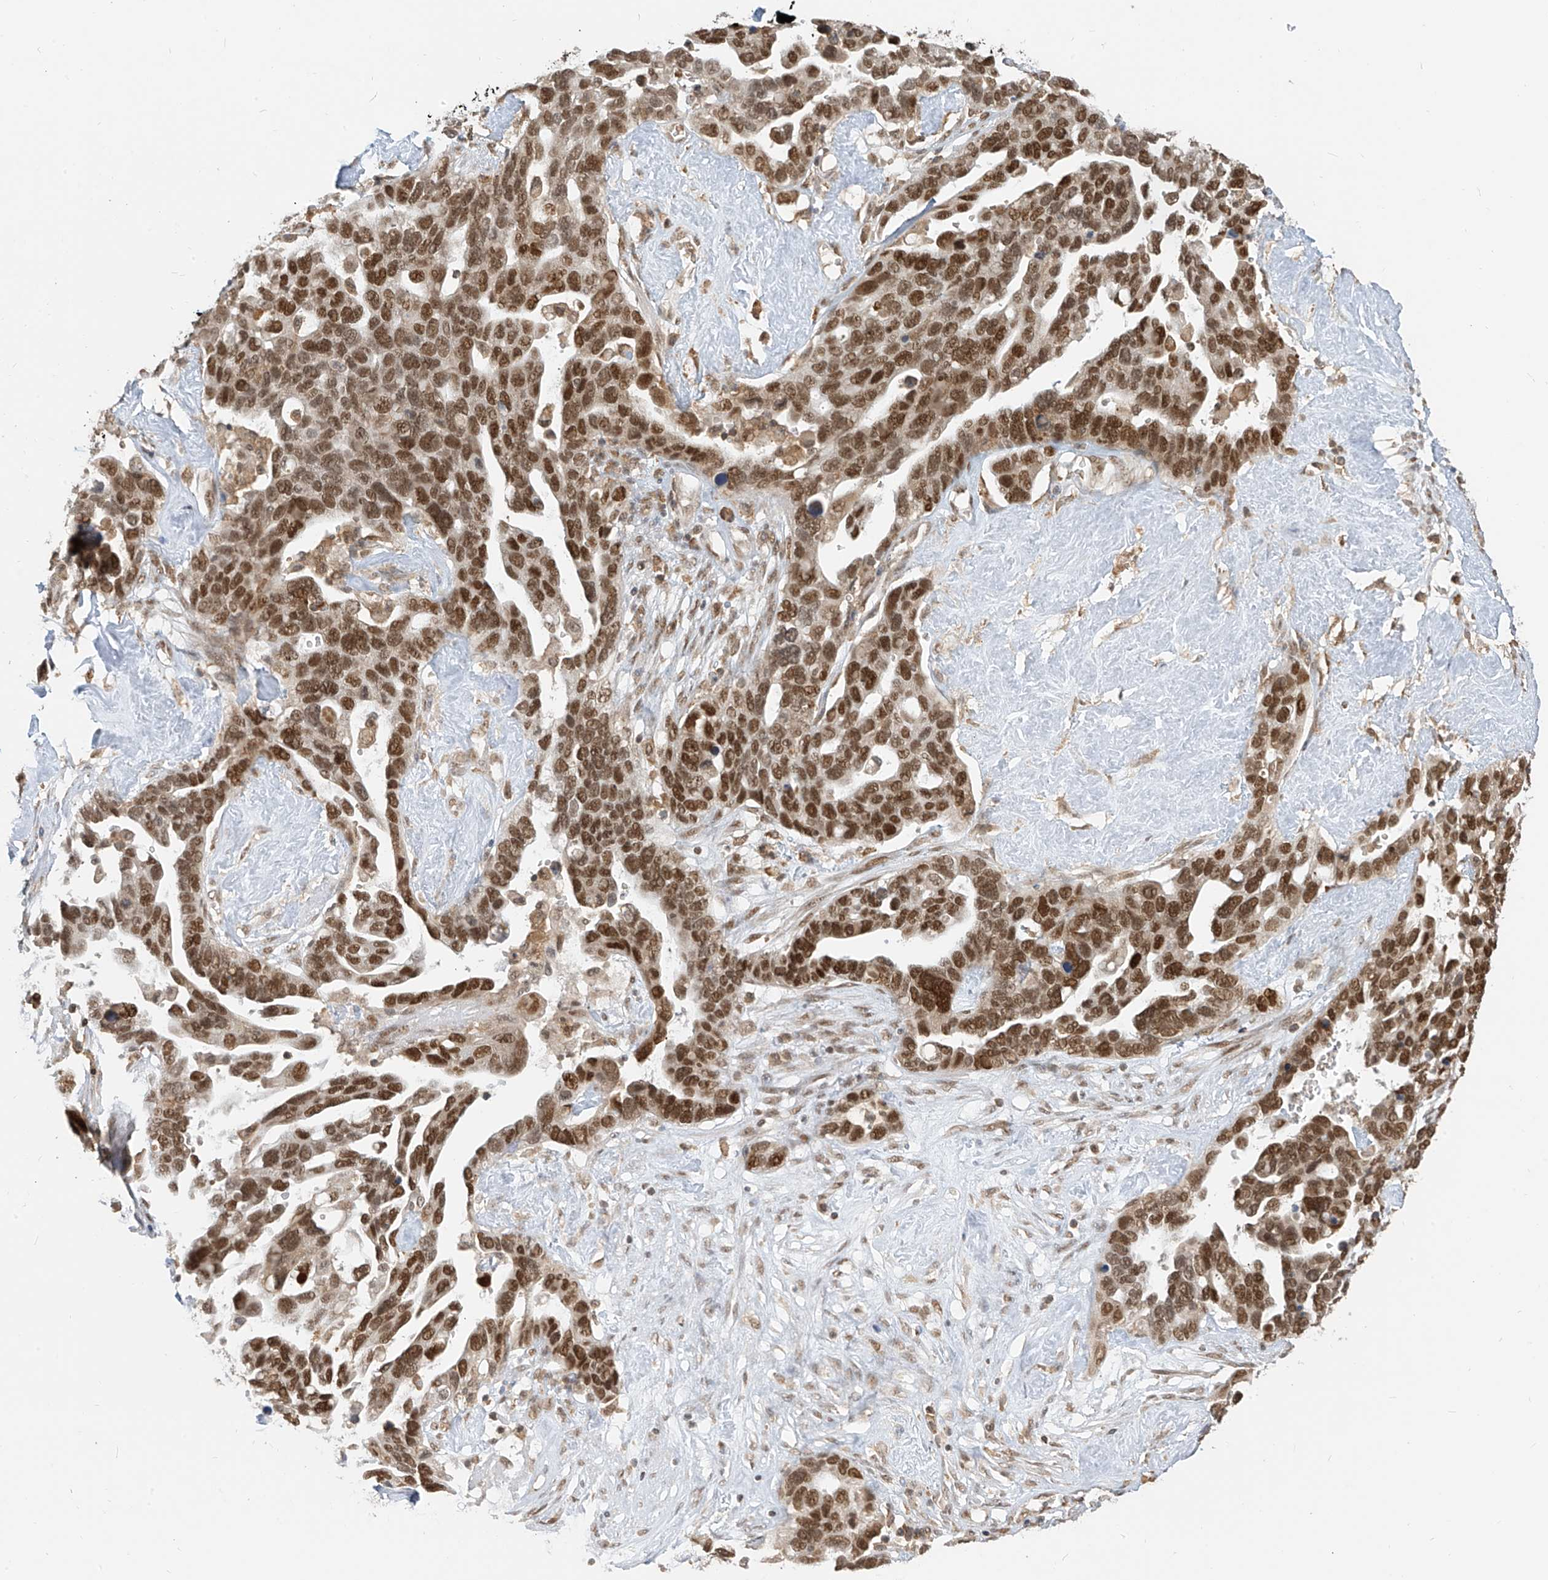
{"staining": {"intensity": "moderate", "quantity": ">75%", "location": "nuclear"}, "tissue": "ovarian cancer", "cell_type": "Tumor cells", "image_type": "cancer", "snomed": [{"axis": "morphology", "description": "Cystadenocarcinoma, serous, NOS"}, {"axis": "topography", "description": "Ovary"}], "caption": "Immunohistochemistry (IHC) (DAB) staining of human serous cystadenocarcinoma (ovarian) displays moderate nuclear protein expression in approximately >75% of tumor cells. The protein is shown in brown color, while the nuclei are stained blue.", "gene": "ZMYM2", "patient": {"sex": "female", "age": 54}}